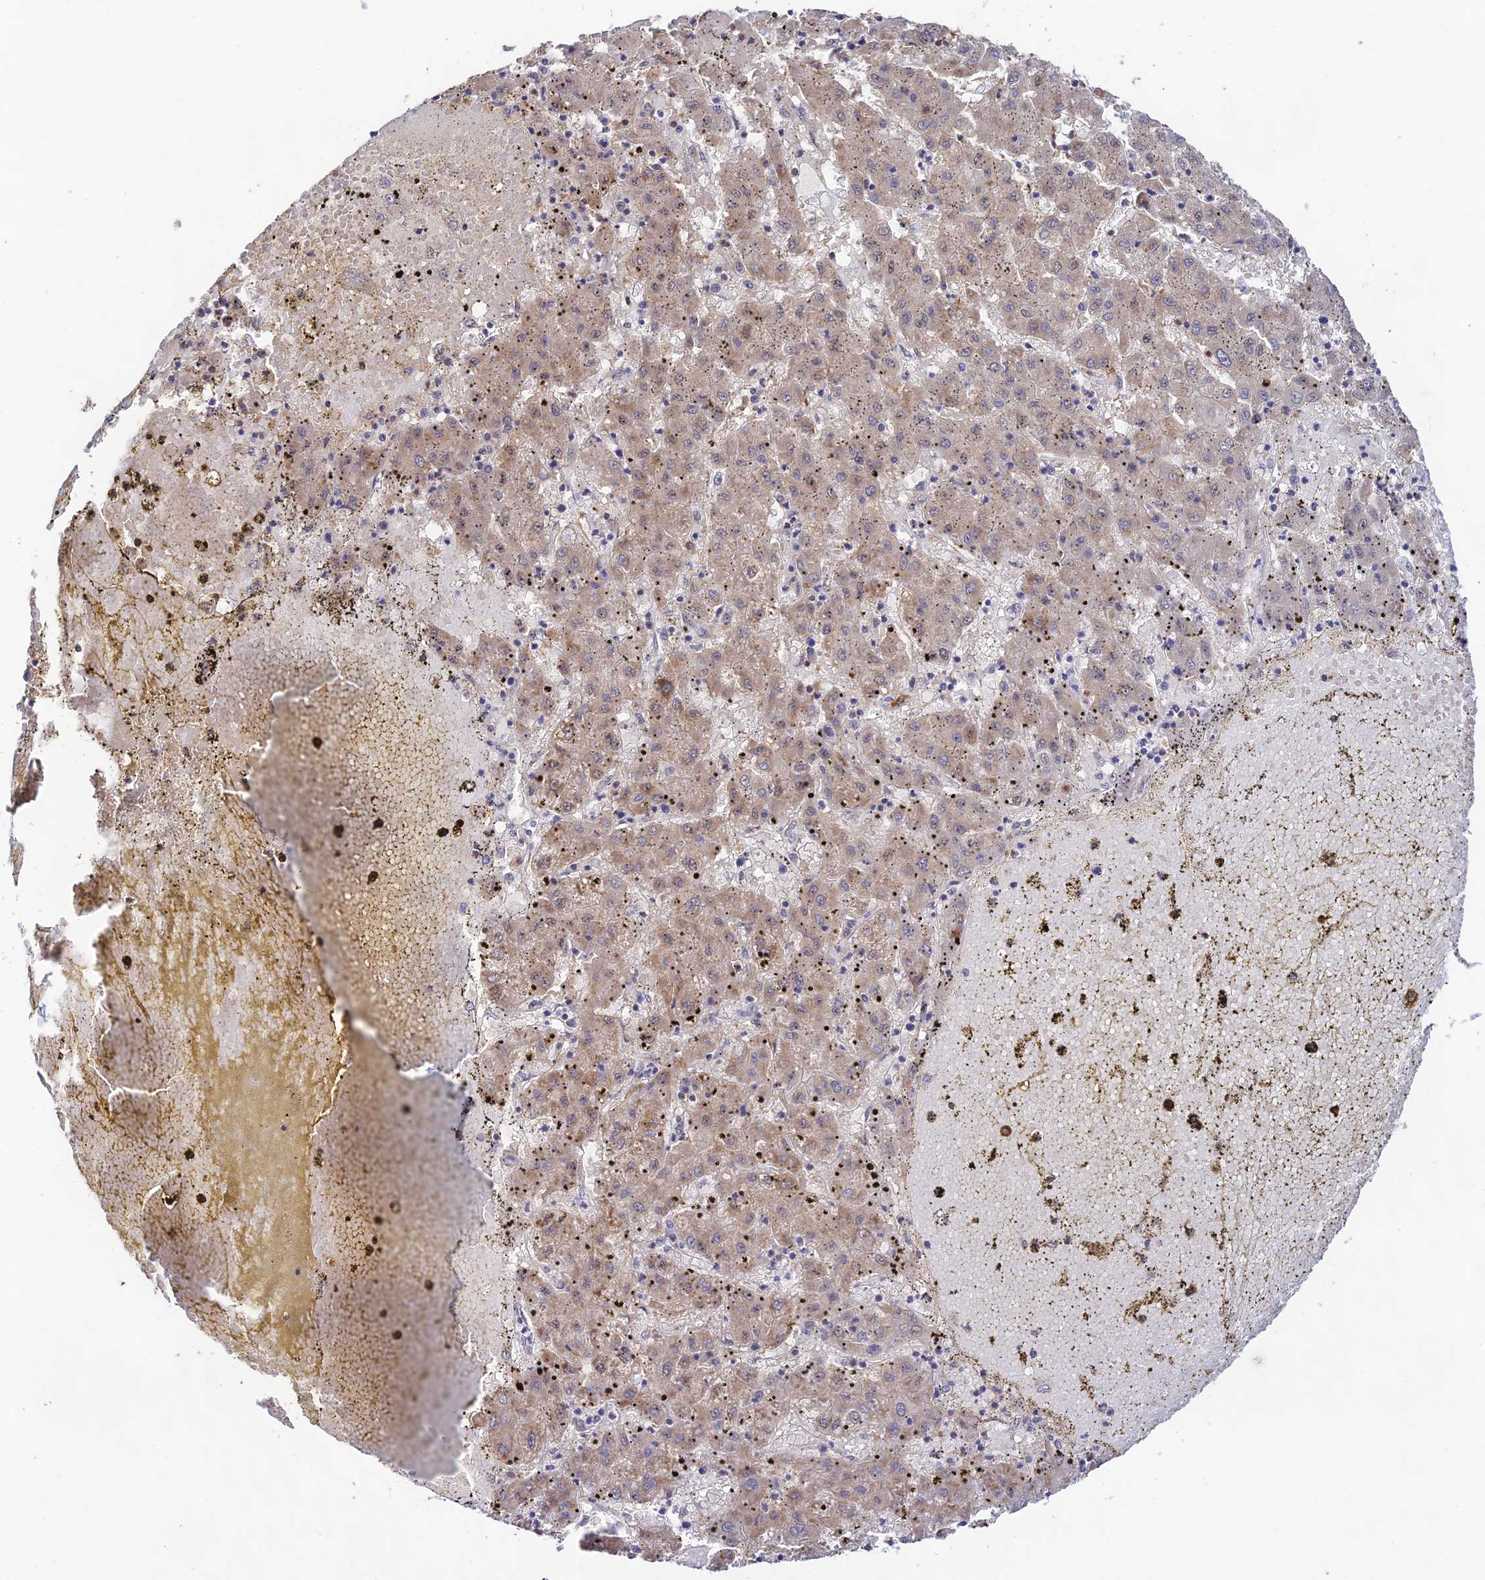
{"staining": {"intensity": "weak", "quantity": "<25%", "location": "cytoplasmic/membranous"}, "tissue": "liver cancer", "cell_type": "Tumor cells", "image_type": "cancer", "snomed": [{"axis": "morphology", "description": "Carcinoma, Hepatocellular, NOS"}, {"axis": "topography", "description": "Liver"}], "caption": "Liver cancer (hepatocellular carcinoma) stained for a protein using immunohistochemistry (IHC) shows no staining tumor cells.", "gene": "CLCF1", "patient": {"sex": "male", "age": 72}}